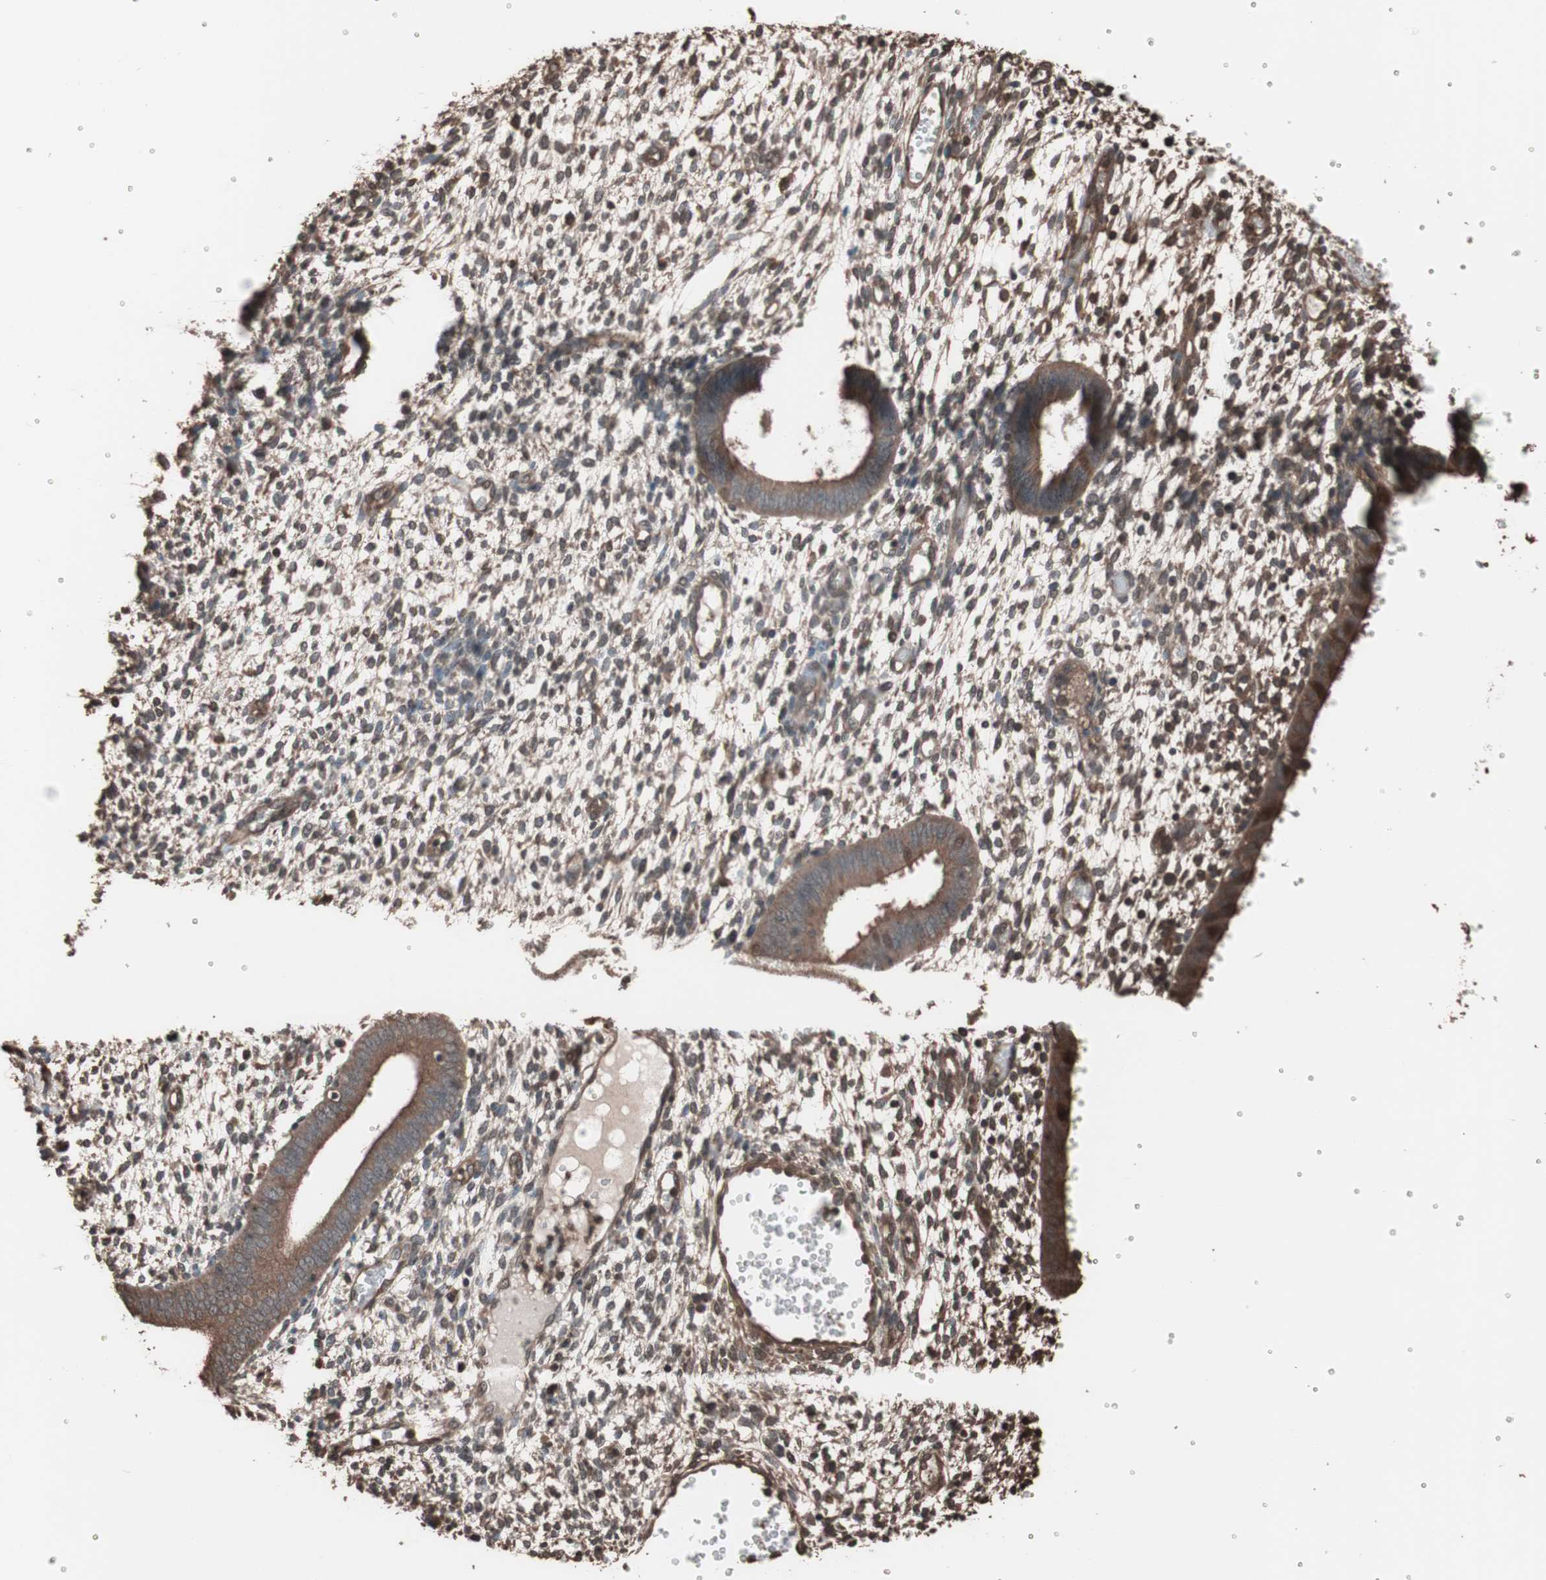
{"staining": {"intensity": "strong", "quantity": ">75%", "location": "cytoplasmic/membranous"}, "tissue": "endometrium", "cell_type": "Cells in endometrial stroma", "image_type": "normal", "snomed": [{"axis": "morphology", "description": "Normal tissue, NOS"}, {"axis": "topography", "description": "Endometrium"}], "caption": "Immunohistochemistry (IHC) photomicrograph of normal endometrium: endometrium stained using immunohistochemistry shows high levels of strong protein expression localized specifically in the cytoplasmic/membranous of cells in endometrial stroma, appearing as a cytoplasmic/membranous brown color.", "gene": "CALM2", "patient": {"sex": "female", "age": 35}}